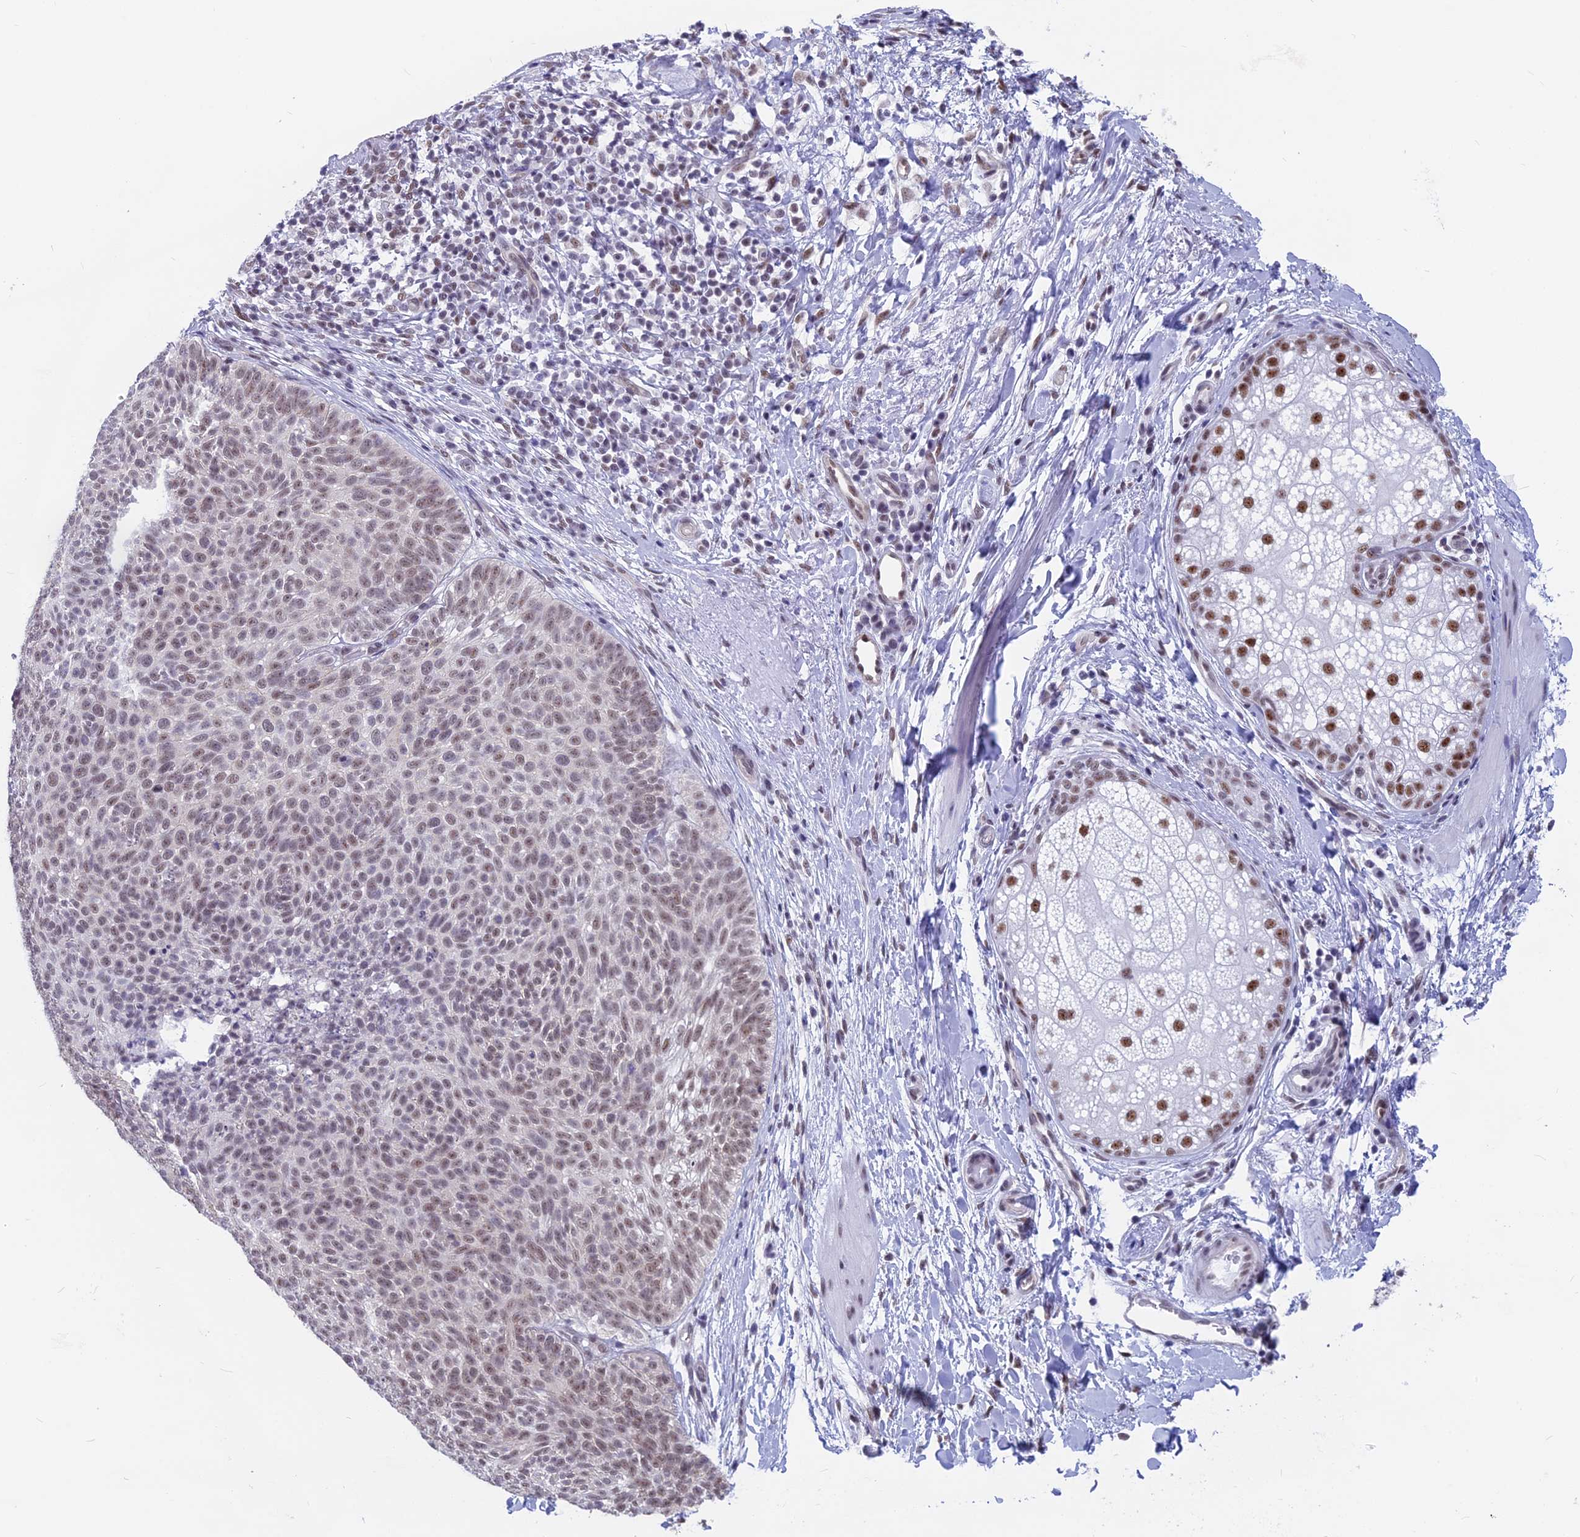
{"staining": {"intensity": "moderate", "quantity": ">75%", "location": "nuclear"}, "tissue": "skin cancer", "cell_type": "Tumor cells", "image_type": "cancer", "snomed": [{"axis": "morphology", "description": "Basal cell carcinoma"}, {"axis": "topography", "description": "Skin"}], "caption": "This histopathology image shows immunohistochemistry staining of human basal cell carcinoma (skin), with medium moderate nuclear expression in about >75% of tumor cells.", "gene": "SRSF5", "patient": {"sex": "male", "age": 85}}